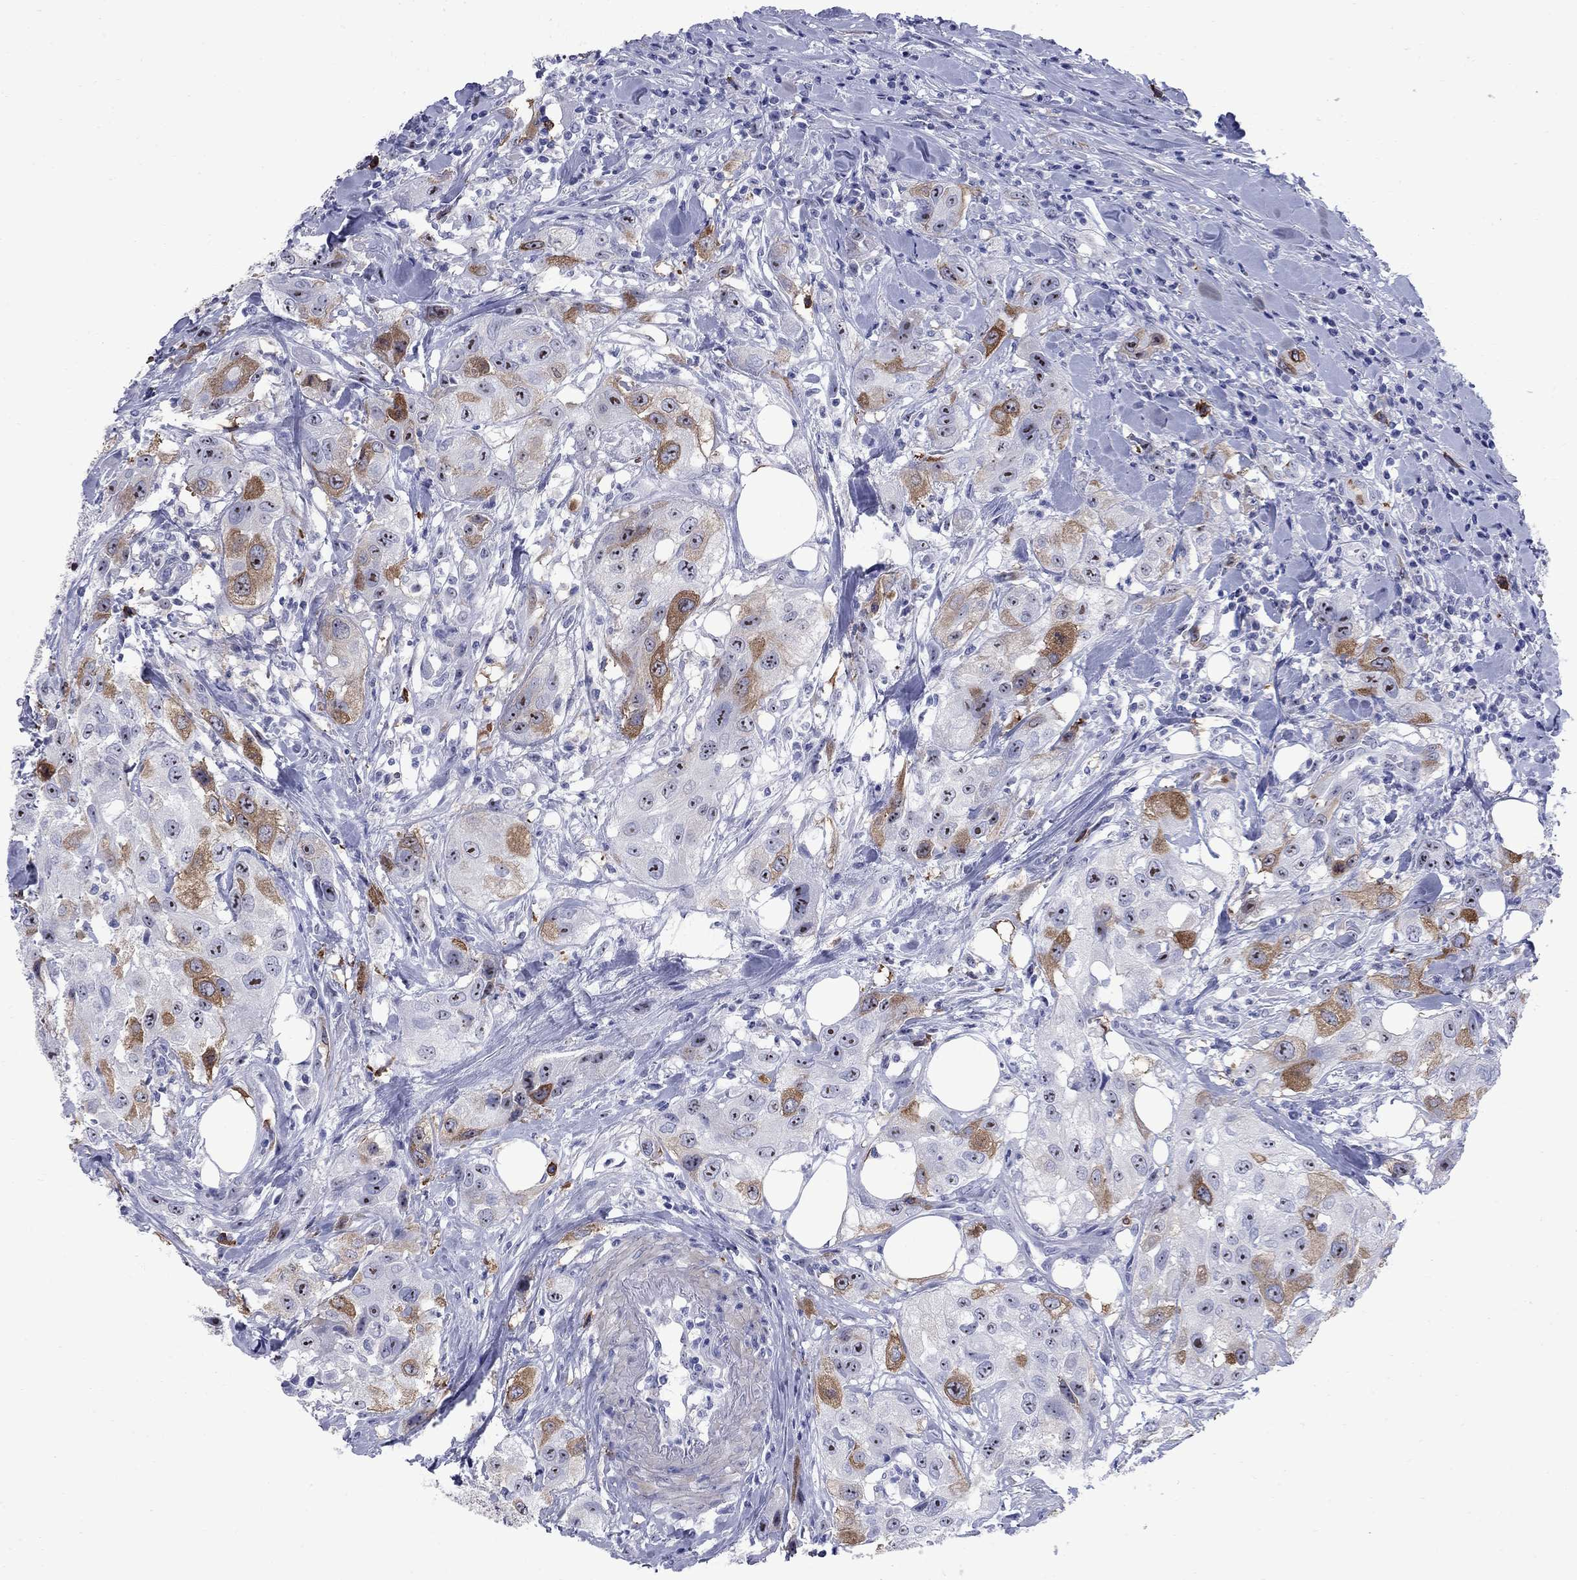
{"staining": {"intensity": "strong", "quantity": "<25%", "location": "cytoplasmic/membranous"}, "tissue": "urothelial cancer", "cell_type": "Tumor cells", "image_type": "cancer", "snomed": [{"axis": "morphology", "description": "Urothelial carcinoma, High grade"}, {"axis": "topography", "description": "Urinary bladder"}], "caption": "Brown immunohistochemical staining in human high-grade urothelial carcinoma reveals strong cytoplasmic/membranous positivity in about <25% of tumor cells.", "gene": "TACC3", "patient": {"sex": "male", "age": 79}}